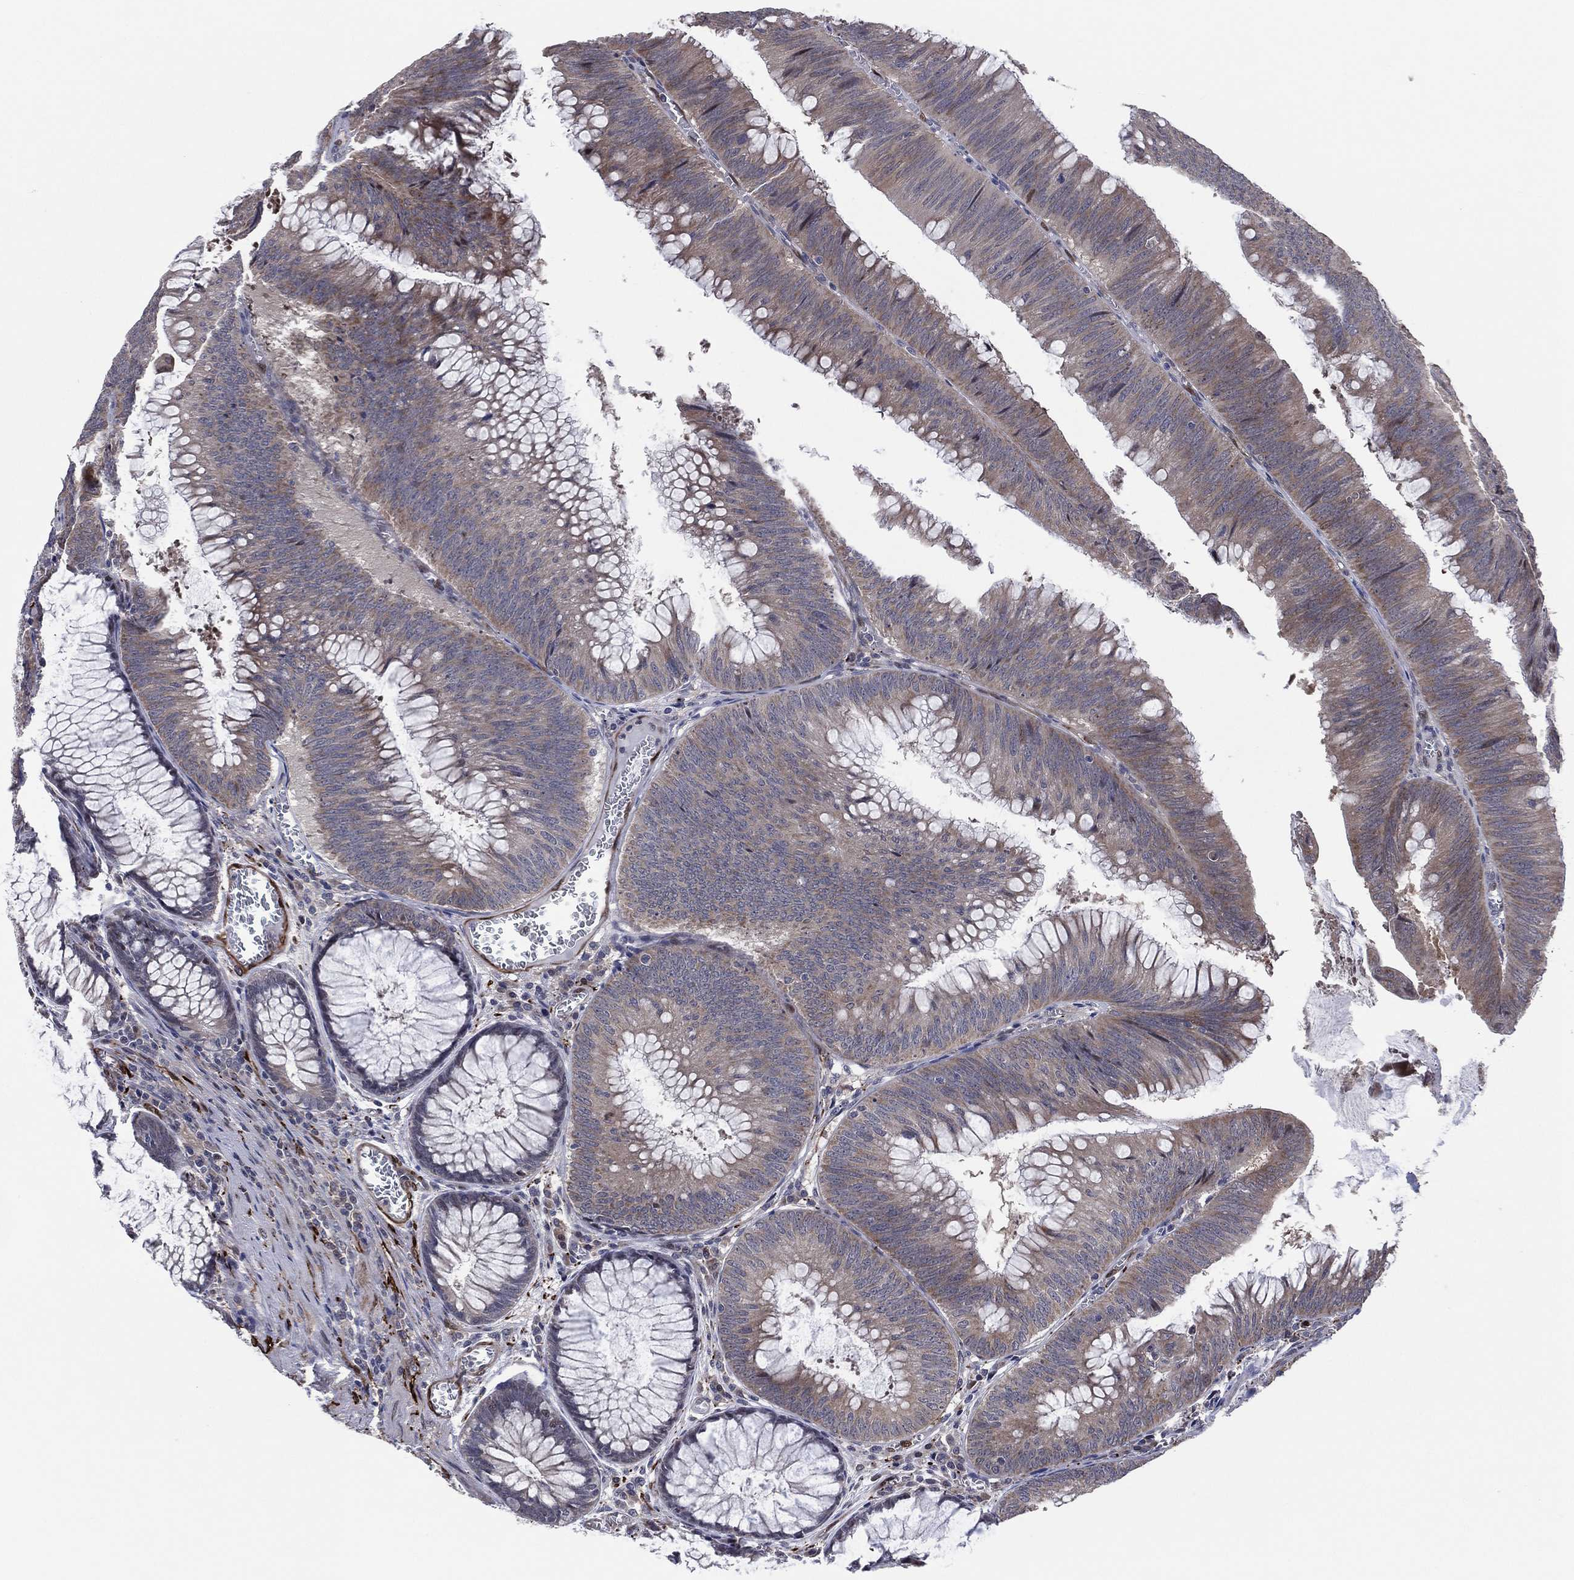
{"staining": {"intensity": "weak", "quantity": "25%-75%", "location": "cytoplasmic/membranous"}, "tissue": "colorectal cancer", "cell_type": "Tumor cells", "image_type": "cancer", "snomed": [{"axis": "morphology", "description": "Adenocarcinoma, NOS"}, {"axis": "topography", "description": "Rectum"}], "caption": "This image reveals immunohistochemistry (IHC) staining of colorectal cancer (adenocarcinoma), with low weak cytoplasmic/membranous expression in approximately 25%-75% of tumor cells.", "gene": "SNCG", "patient": {"sex": "female", "age": 72}}